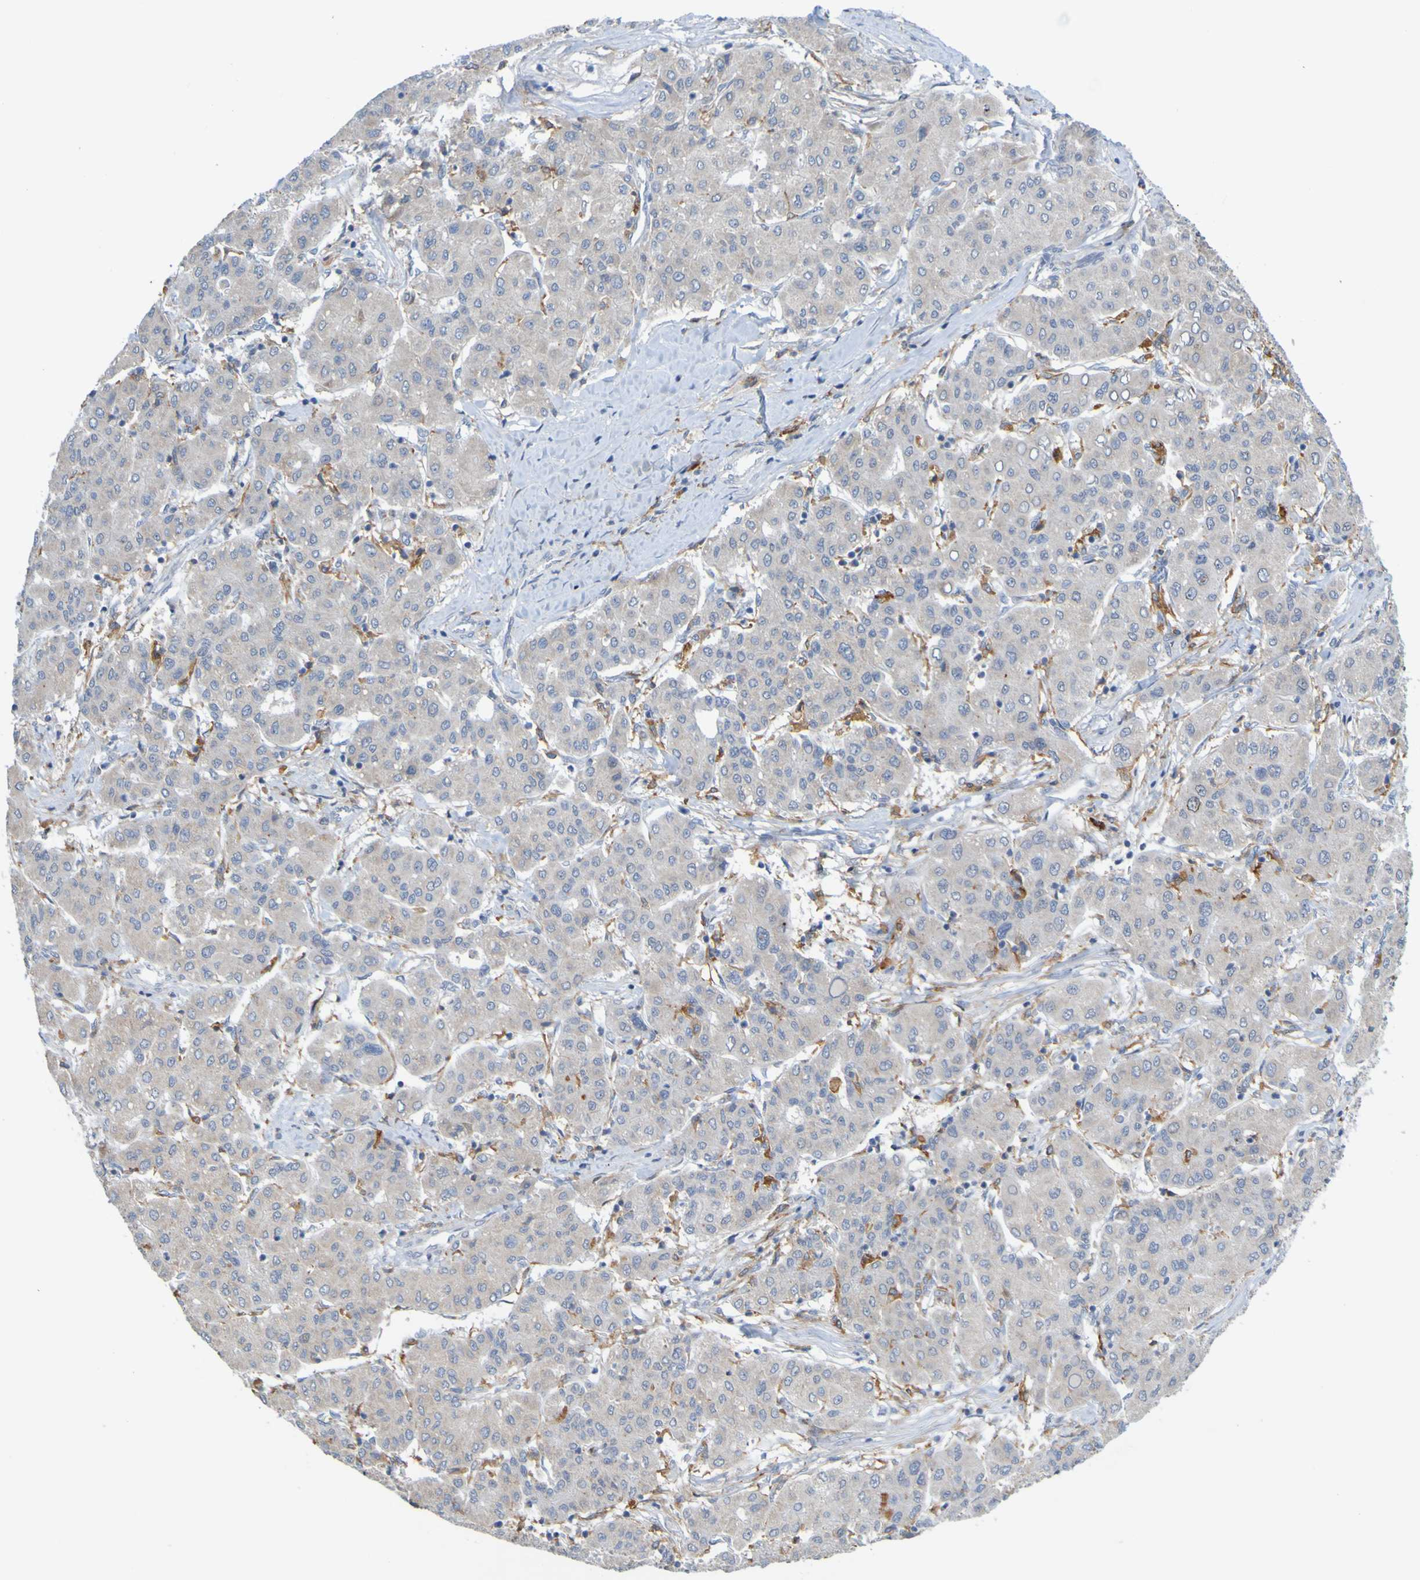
{"staining": {"intensity": "weak", "quantity": "<25%", "location": "cytoplasmic/membranous"}, "tissue": "liver cancer", "cell_type": "Tumor cells", "image_type": "cancer", "snomed": [{"axis": "morphology", "description": "Carcinoma, Hepatocellular, NOS"}, {"axis": "topography", "description": "Liver"}], "caption": "Hepatocellular carcinoma (liver) stained for a protein using IHC demonstrates no expression tumor cells.", "gene": "LILRB5", "patient": {"sex": "male", "age": 65}}